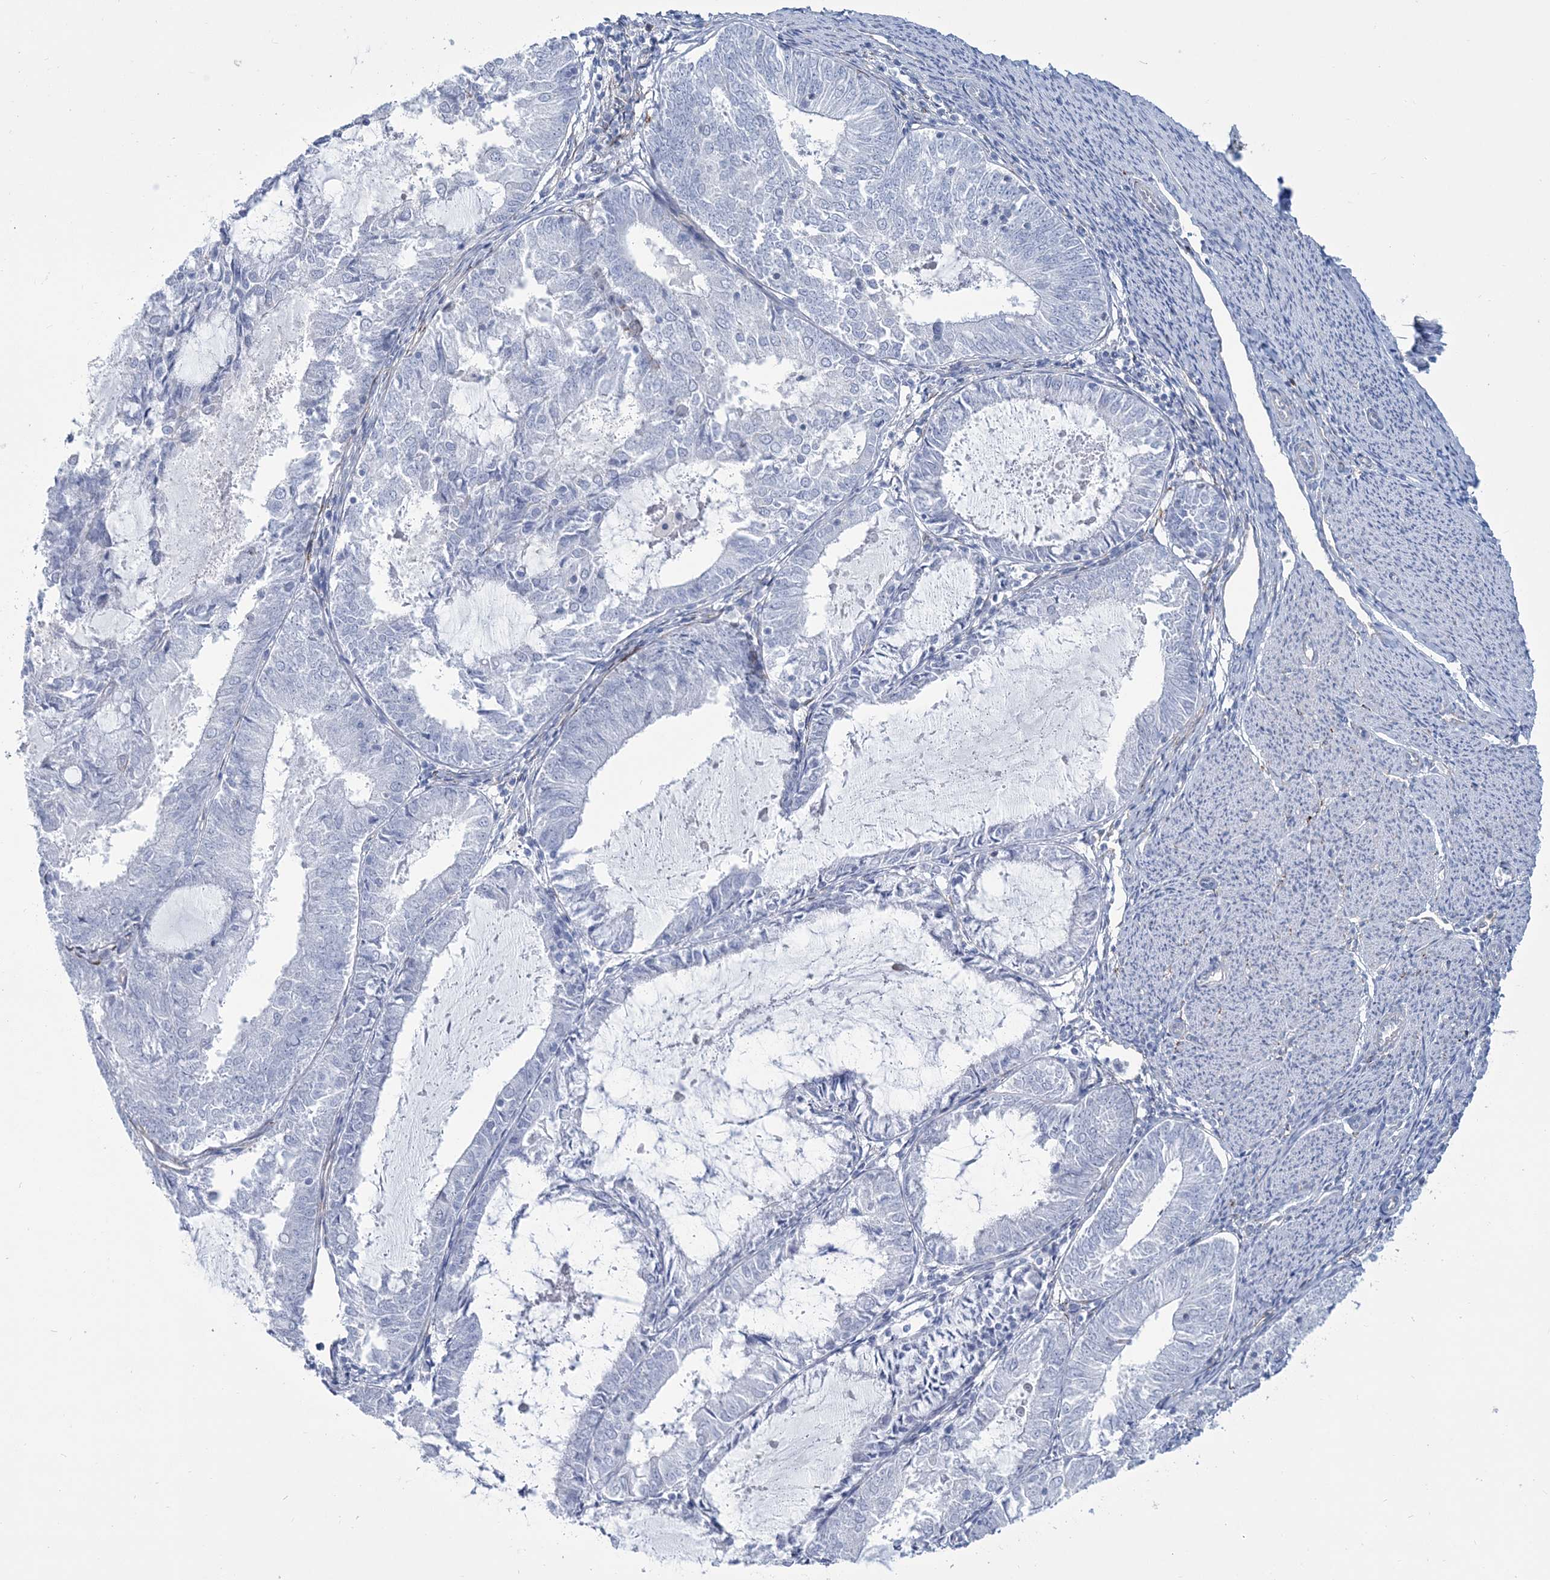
{"staining": {"intensity": "negative", "quantity": "none", "location": "none"}, "tissue": "endometrial cancer", "cell_type": "Tumor cells", "image_type": "cancer", "snomed": [{"axis": "morphology", "description": "Adenocarcinoma, NOS"}, {"axis": "topography", "description": "Endometrium"}], "caption": "Endometrial cancer (adenocarcinoma) was stained to show a protein in brown. There is no significant positivity in tumor cells. (Stains: DAB (3,3'-diaminobenzidine) immunohistochemistry with hematoxylin counter stain, Microscopy: brightfield microscopy at high magnification).", "gene": "RAB11FIP5", "patient": {"sex": "female", "age": 57}}